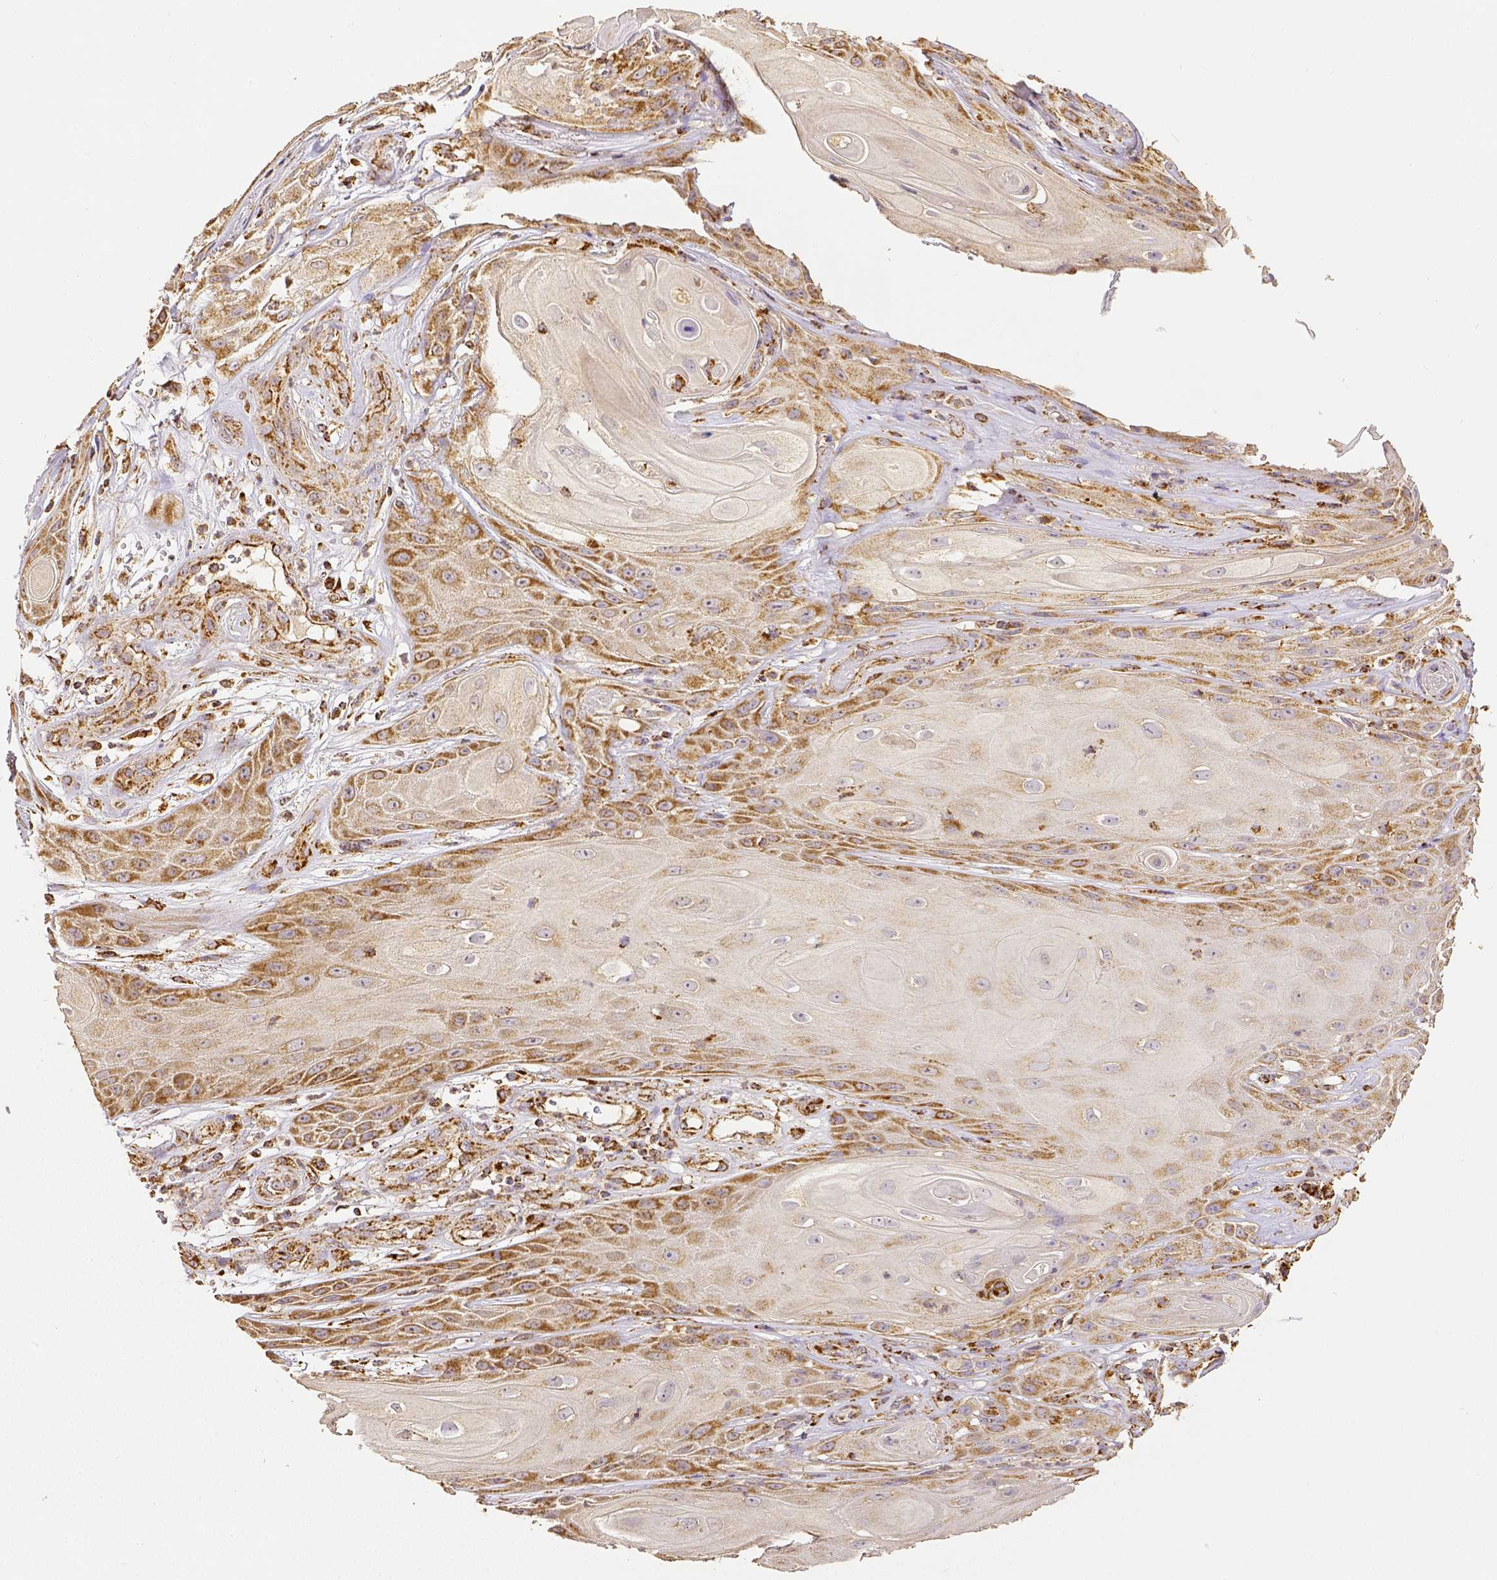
{"staining": {"intensity": "weak", "quantity": ">75%", "location": "cytoplasmic/membranous"}, "tissue": "skin cancer", "cell_type": "Tumor cells", "image_type": "cancer", "snomed": [{"axis": "morphology", "description": "Squamous cell carcinoma, NOS"}, {"axis": "topography", "description": "Skin"}], "caption": "A low amount of weak cytoplasmic/membranous positivity is identified in about >75% of tumor cells in skin squamous cell carcinoma tissue.", "gene": "SDHB", "patient": {"sex": "male", "age": 62}}